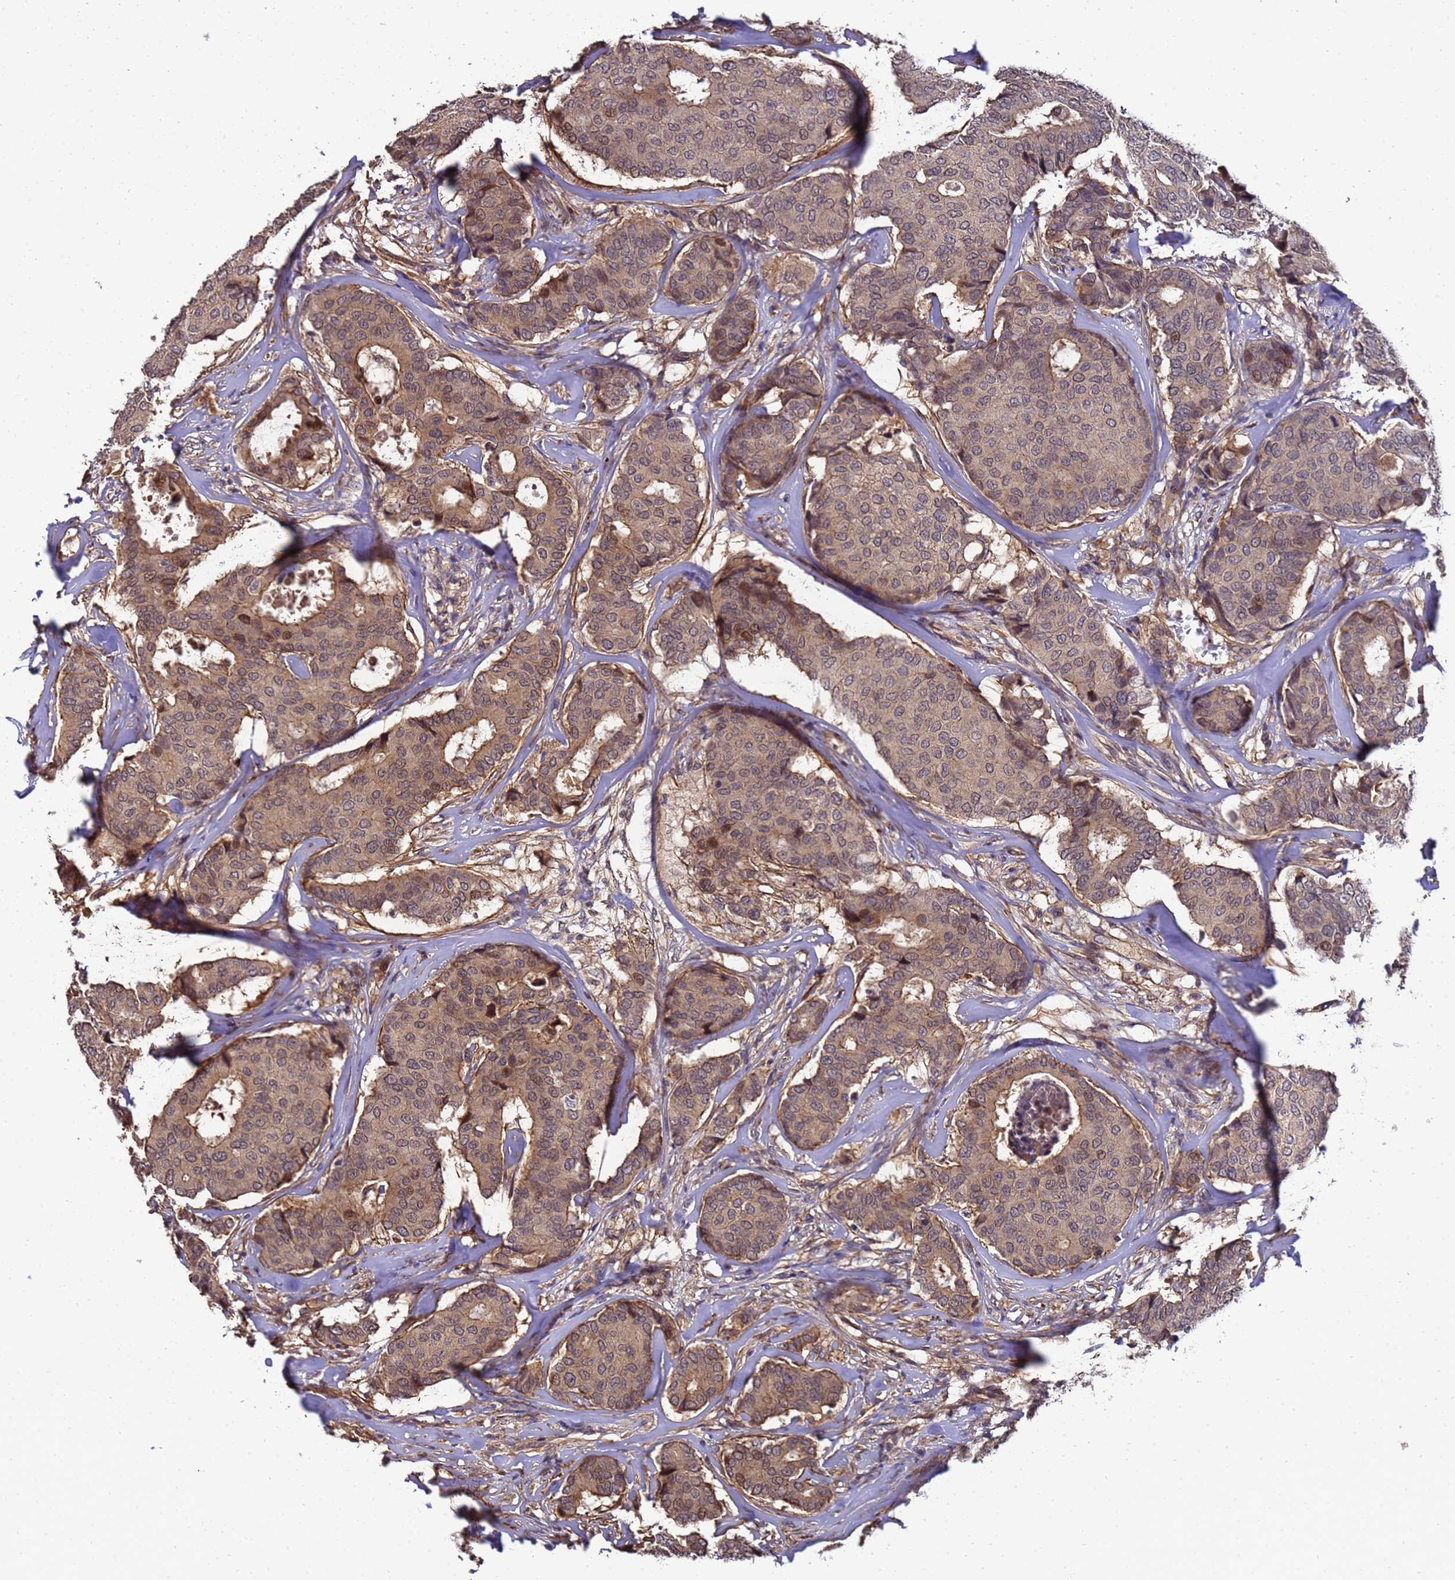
{"staining": {"intensity": "moderate", "quantity": ">75%", "location": "cytoplasmic/membranous,nuclear"}, "tissue": "breast cancer", "cell_type": "Tumor cells", "image_type": "cancer", "snomed": [{"axis": "morphology", "description": "Duct carcinoma"}, {"axis": "topography", "description": "Breast"}], "caption": "This micrograph demonstrates immunohistochemistry (IHC) staining of human infiltrating ductal carcinoma (breast), with medium moderate cytoplasmic/membranous and nuclear expression in about >75% of tumor cells.", "gene": "GSTCD", "patient": {"sex": "female", "age": 75}}